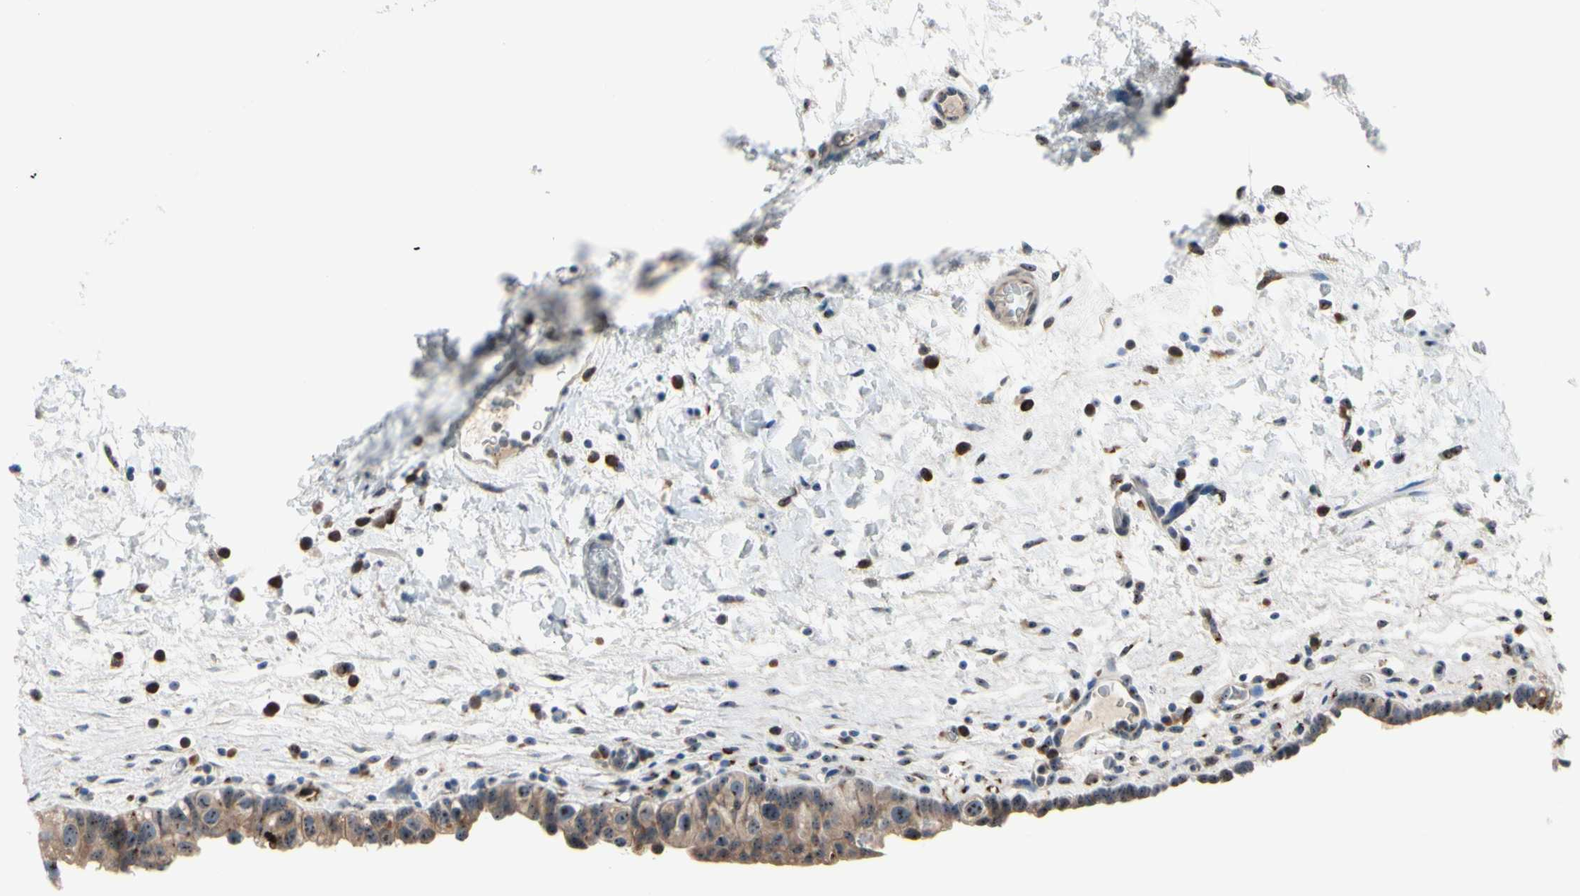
{"staining": {"intensity": "moderate", "quantity": ">75%", "location": "cytoplasmic/membranous"}, "tissue": "urinary bladder", "cell_type": "Urothelial cells", "image_type": "normal", "snomed": [{"axis": "morphology", "description": "Normal tissue, NOS"}, {"axis": "topography", "description": "Urinary bladder"}], "caption": "DAB immunohistochemical staining of benign urinary bladder exhibits moderate cytoplasmic/membranous protein expression in about >75% of urothelial cells.", "gene": "TMED7", "patient": {"sex": "female", "age": 64}}